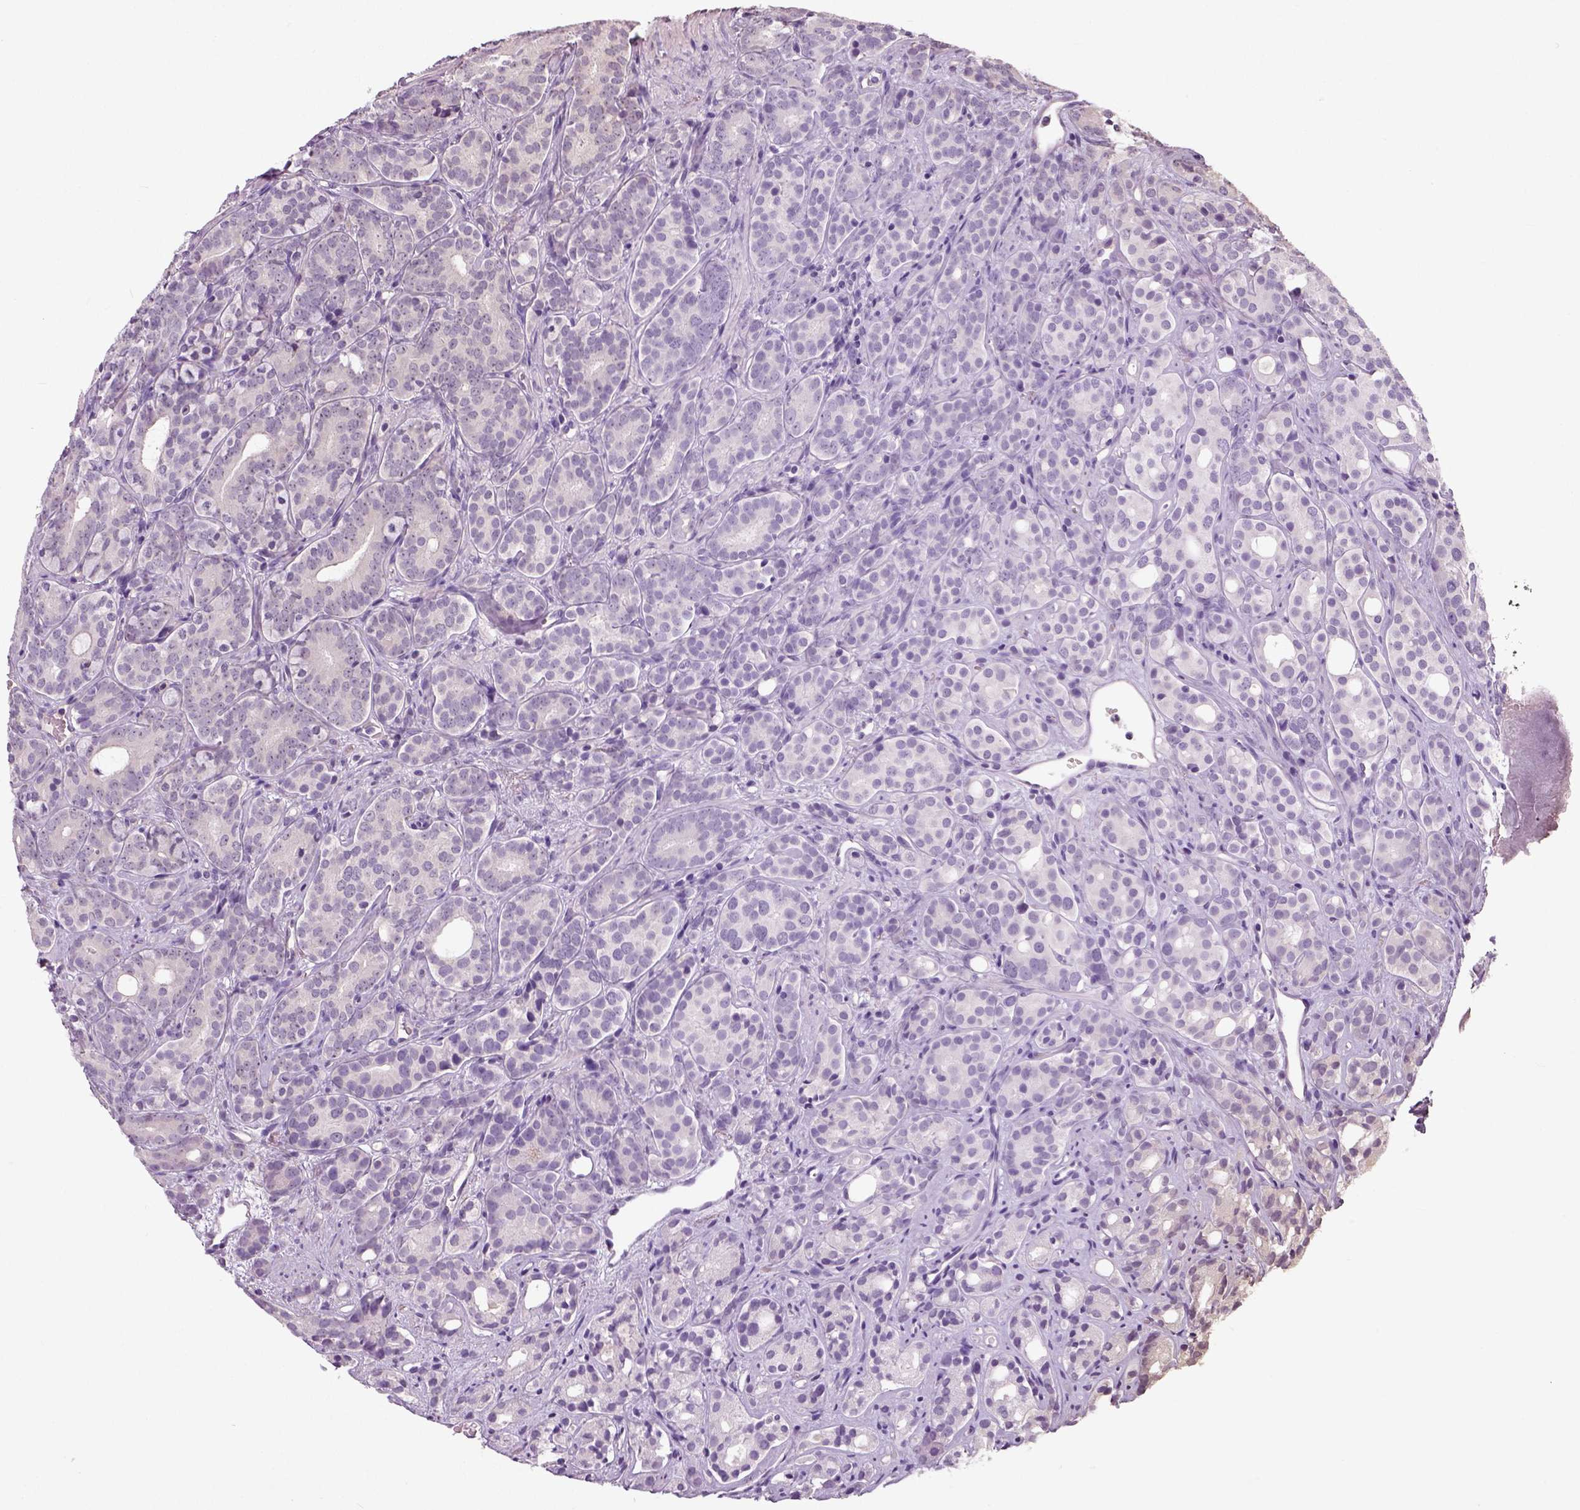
{"staining": {"intensity": "negative", "quantity": "none", "location": "none"}, "tissue": "prostate cancer", "cell_type": "Tumor cells", "image_type": "cancer", "snomed": [{"axis": "morphology", "description": "Adenocarcinoma, High grade"}, {"axis": "topography", "description": "Prostate"}], "caption": "The image displays no staining of tumor cells in adenocarcinoma (high-grade) (prostate).", "gene": "NECAB1", "patient": {"sex": "male", "age": 84}}